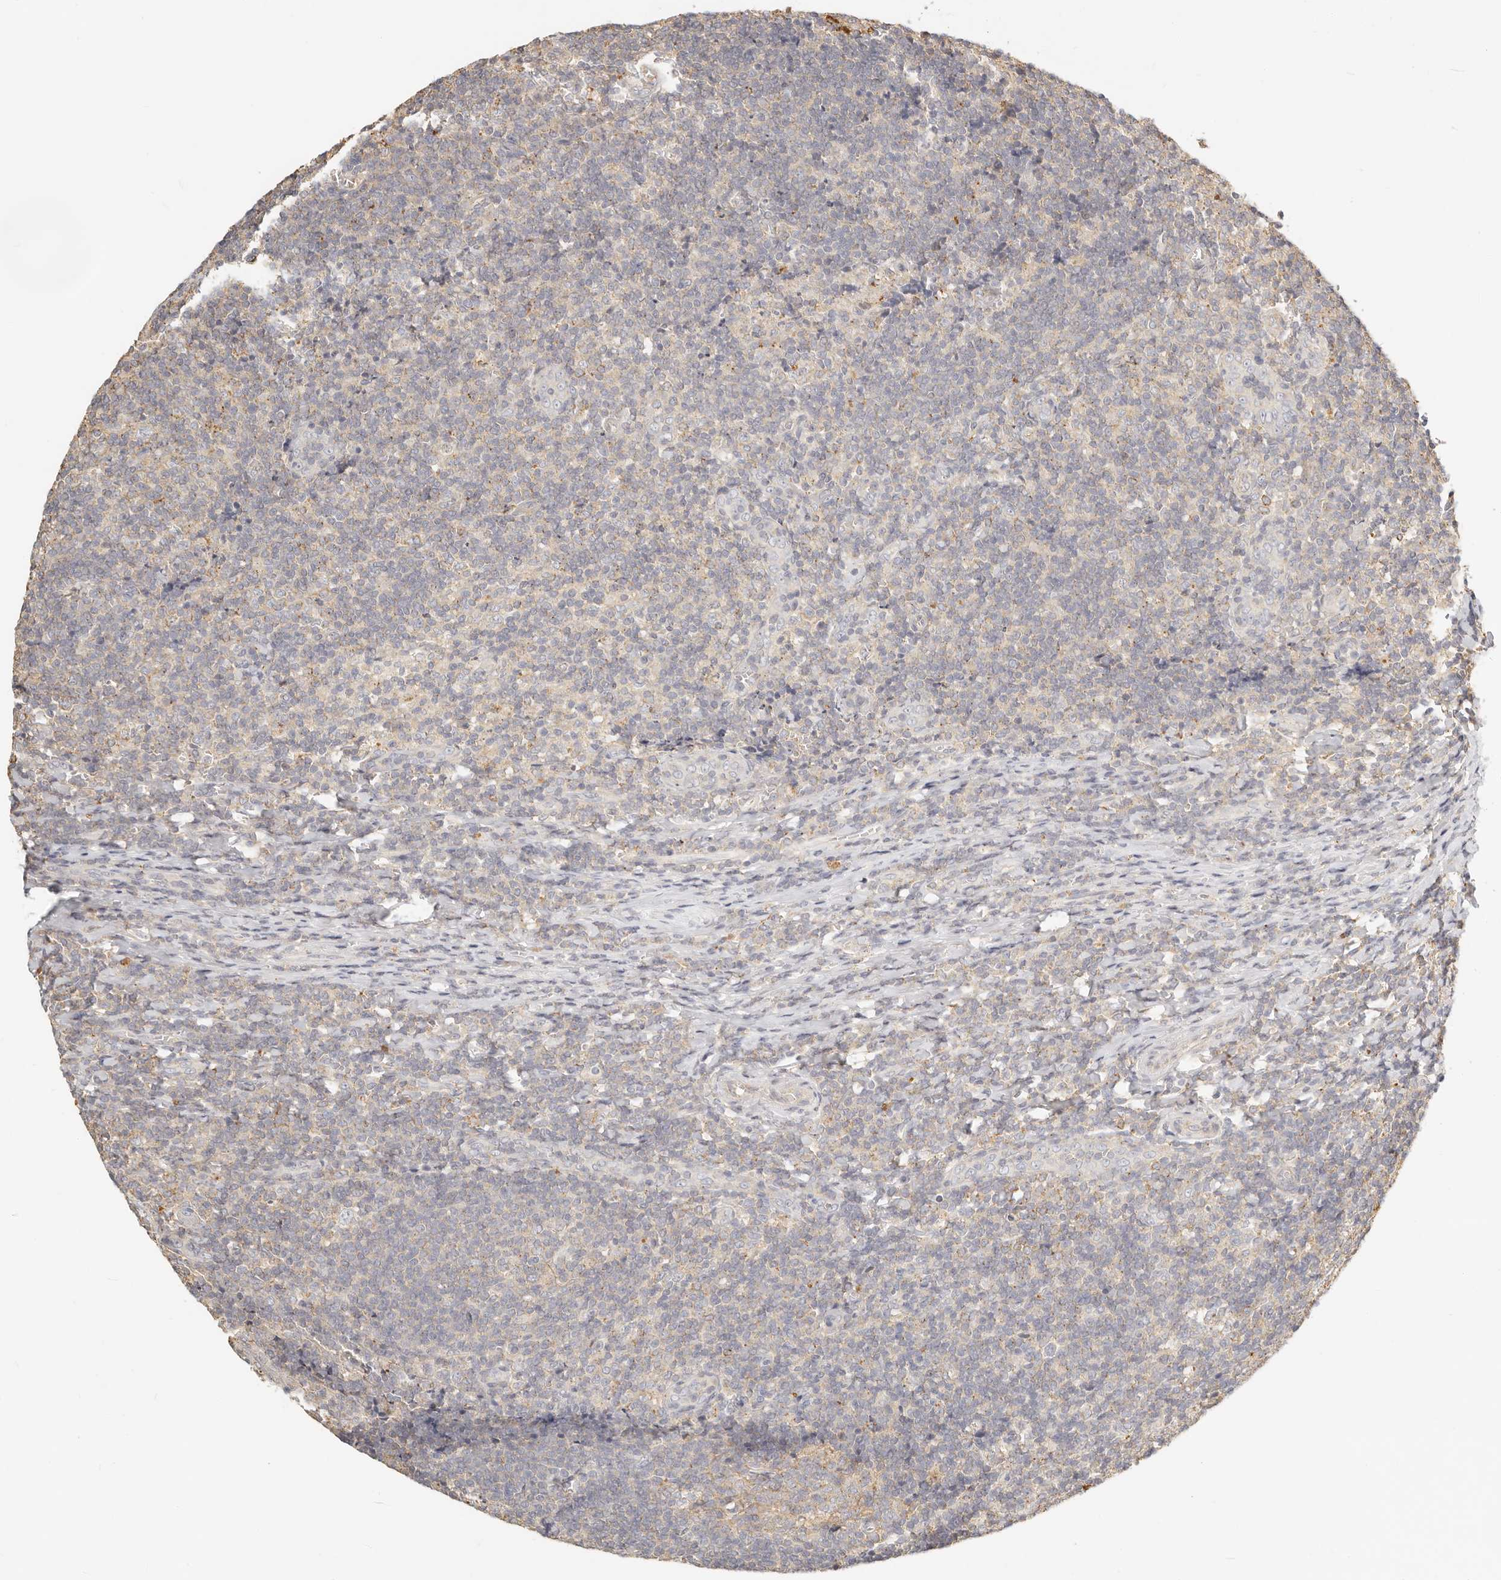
{"staining": {"intensity": "weak", "quantity": "<25%", "location": "cytoplasmic/membranous"}, "tissue": "tonsil", "cell_type": "Germinal center cells", "image_type": "normal", "snomed": [{"axis": "morphology", "description": "Normal tissue, NOS"}, {"axis": "topography", "description": "Tonsil"}], "caption": "Image shows no significant protein staining in germinal center cells of normal tonsil. Nuclei are stained in blue.", "gene": "CNMD", "patient": {"sex": "male", "age": 37}}